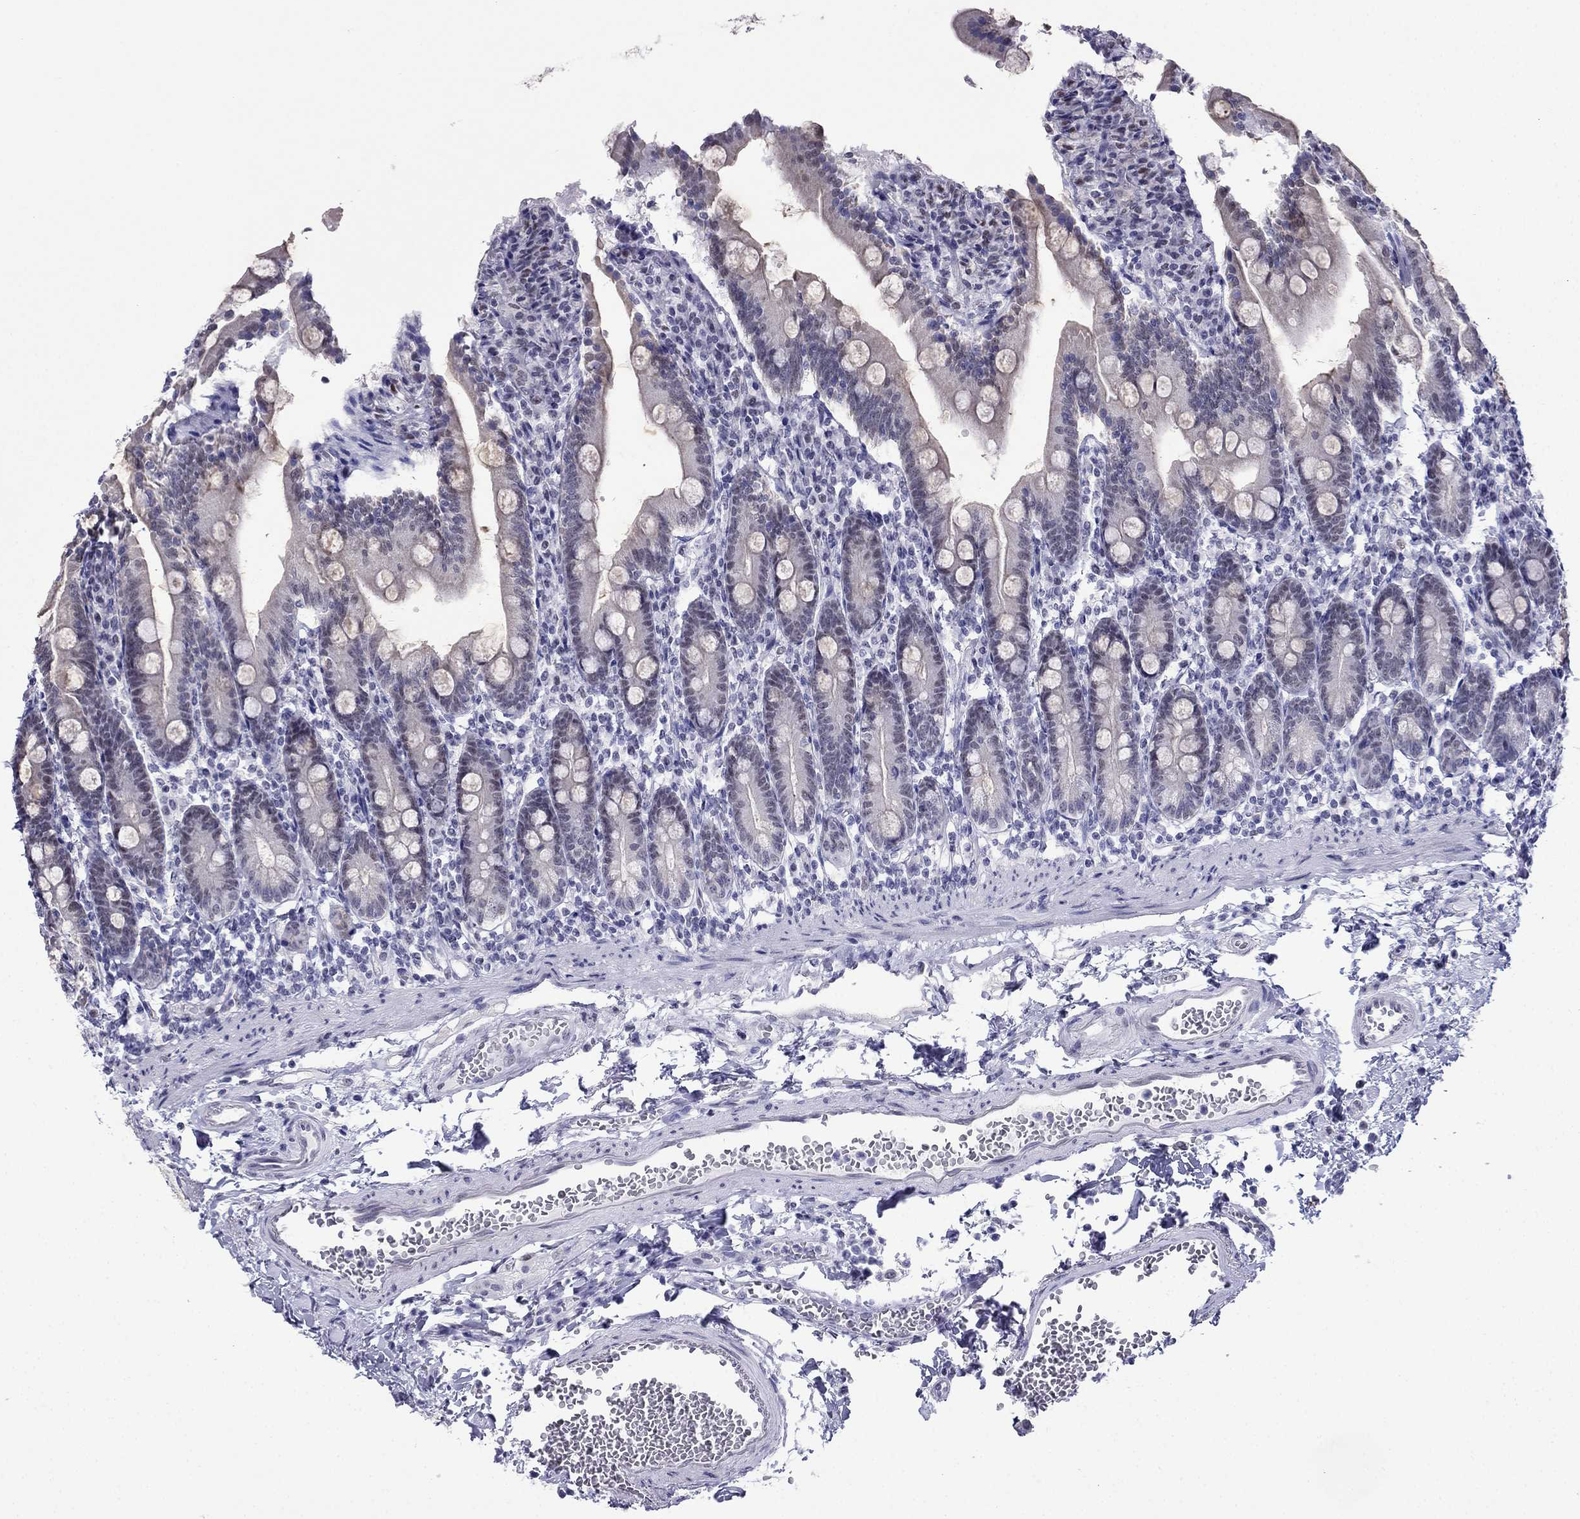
{"staining": {"intensity": "negative", "quantity": "none", "location": "none"}, "tissue": "duodenum", "cell_type": "Glandular cells", "image_type": "normal", "snomed": [{"axis": "morphology", "description": "Normal tissue, NOS"}, {"axis": "topography", "description": "Duodenum"}], "caption": "This is a image of IHC staining of normal duodenum, which shows no staining in glandular cells.", "gene": "PPM1G", "patient": {"sex": "female", "age": 67}}